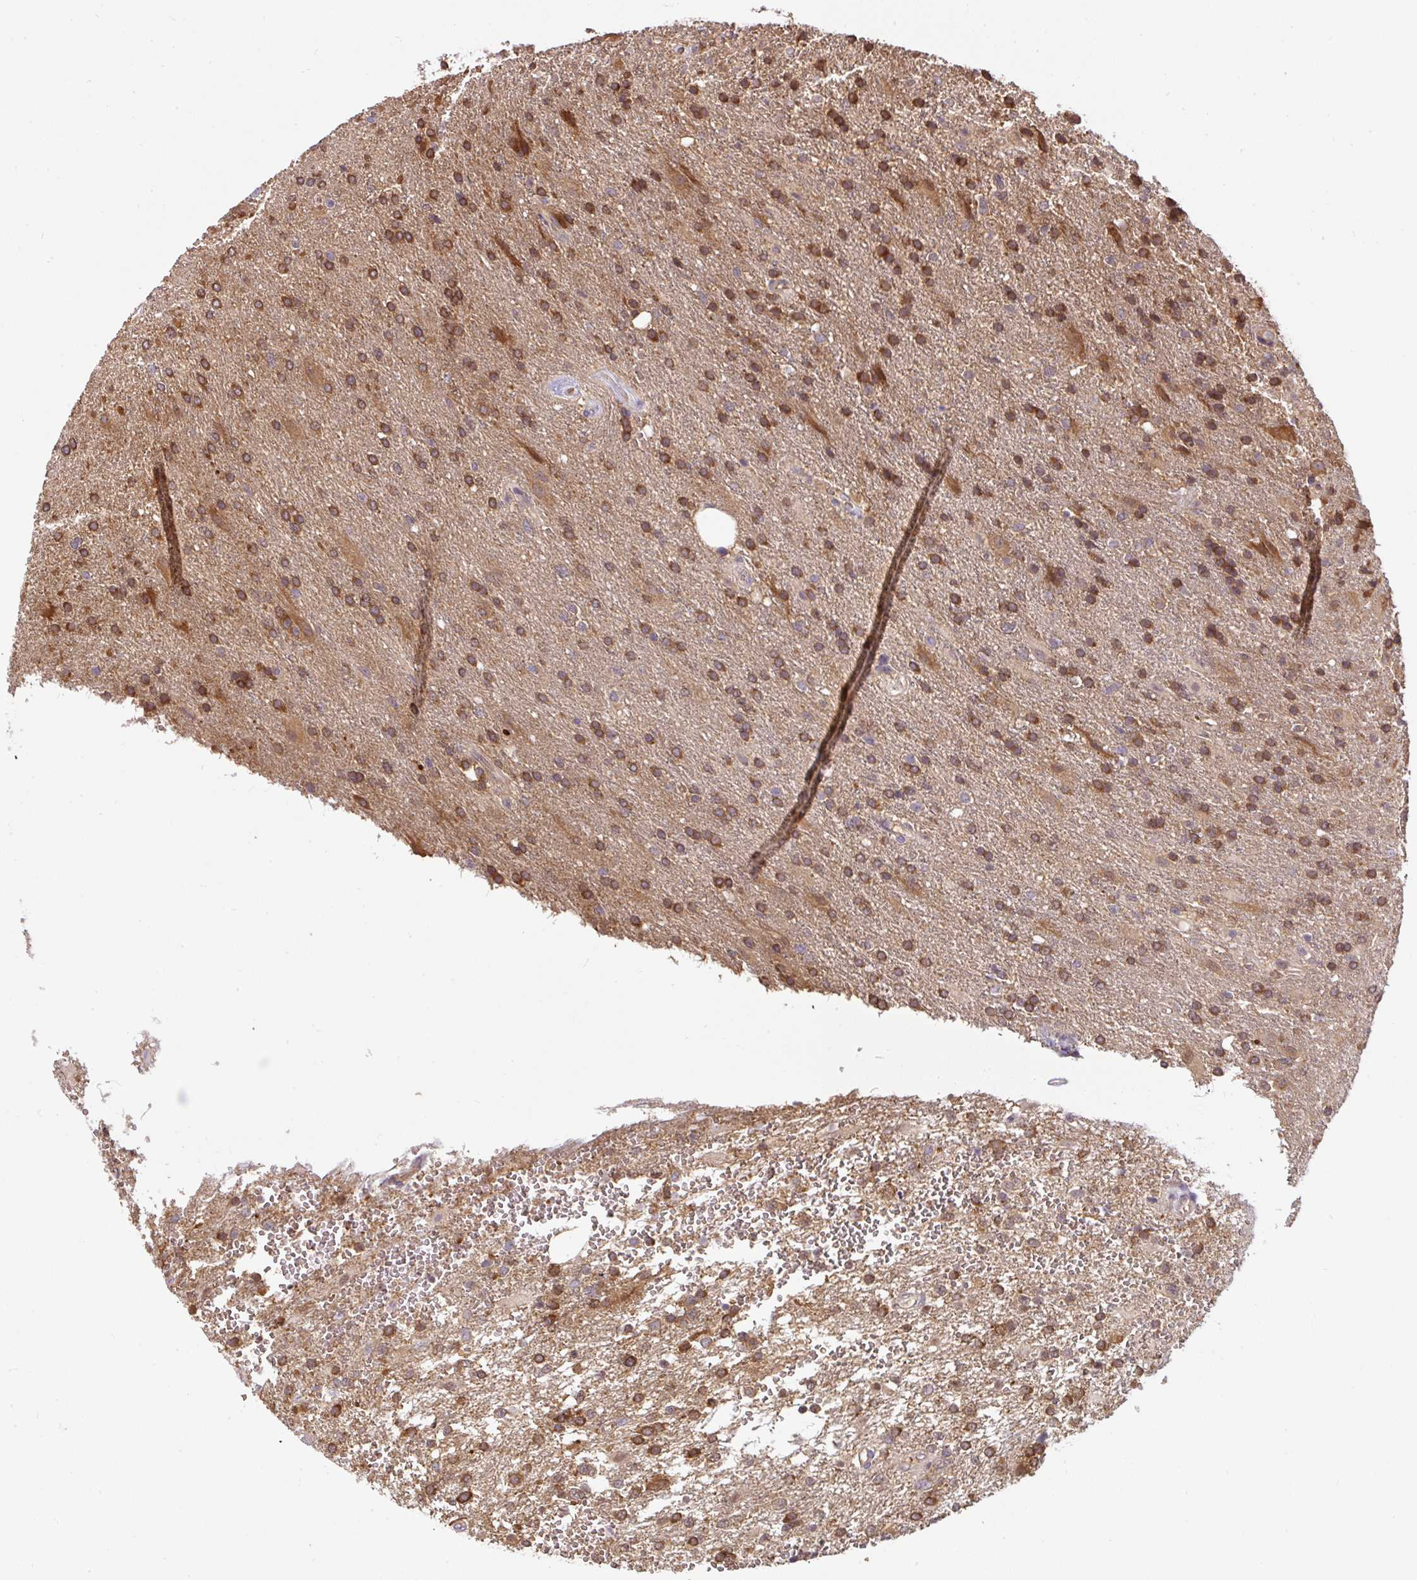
{"staining": {"intensity": "strong", "quantity": ">75%", "location": "cytoplasmic/membranous"}, "tissue": "glioma", "cell_type": "Tumor cells", "image_type": "cancer", "snomed": [{"axis": "morphology", "description": "Glioma, malignant, High grade"}, {"axis": "topography", "description": "Brain"}], "caption": "Glioma stained for a protein displays strong cytoplasmic/membranous positivity in tumor cells.", "gene": "ST13", "patient": {"sex": "male", "age": 56}}